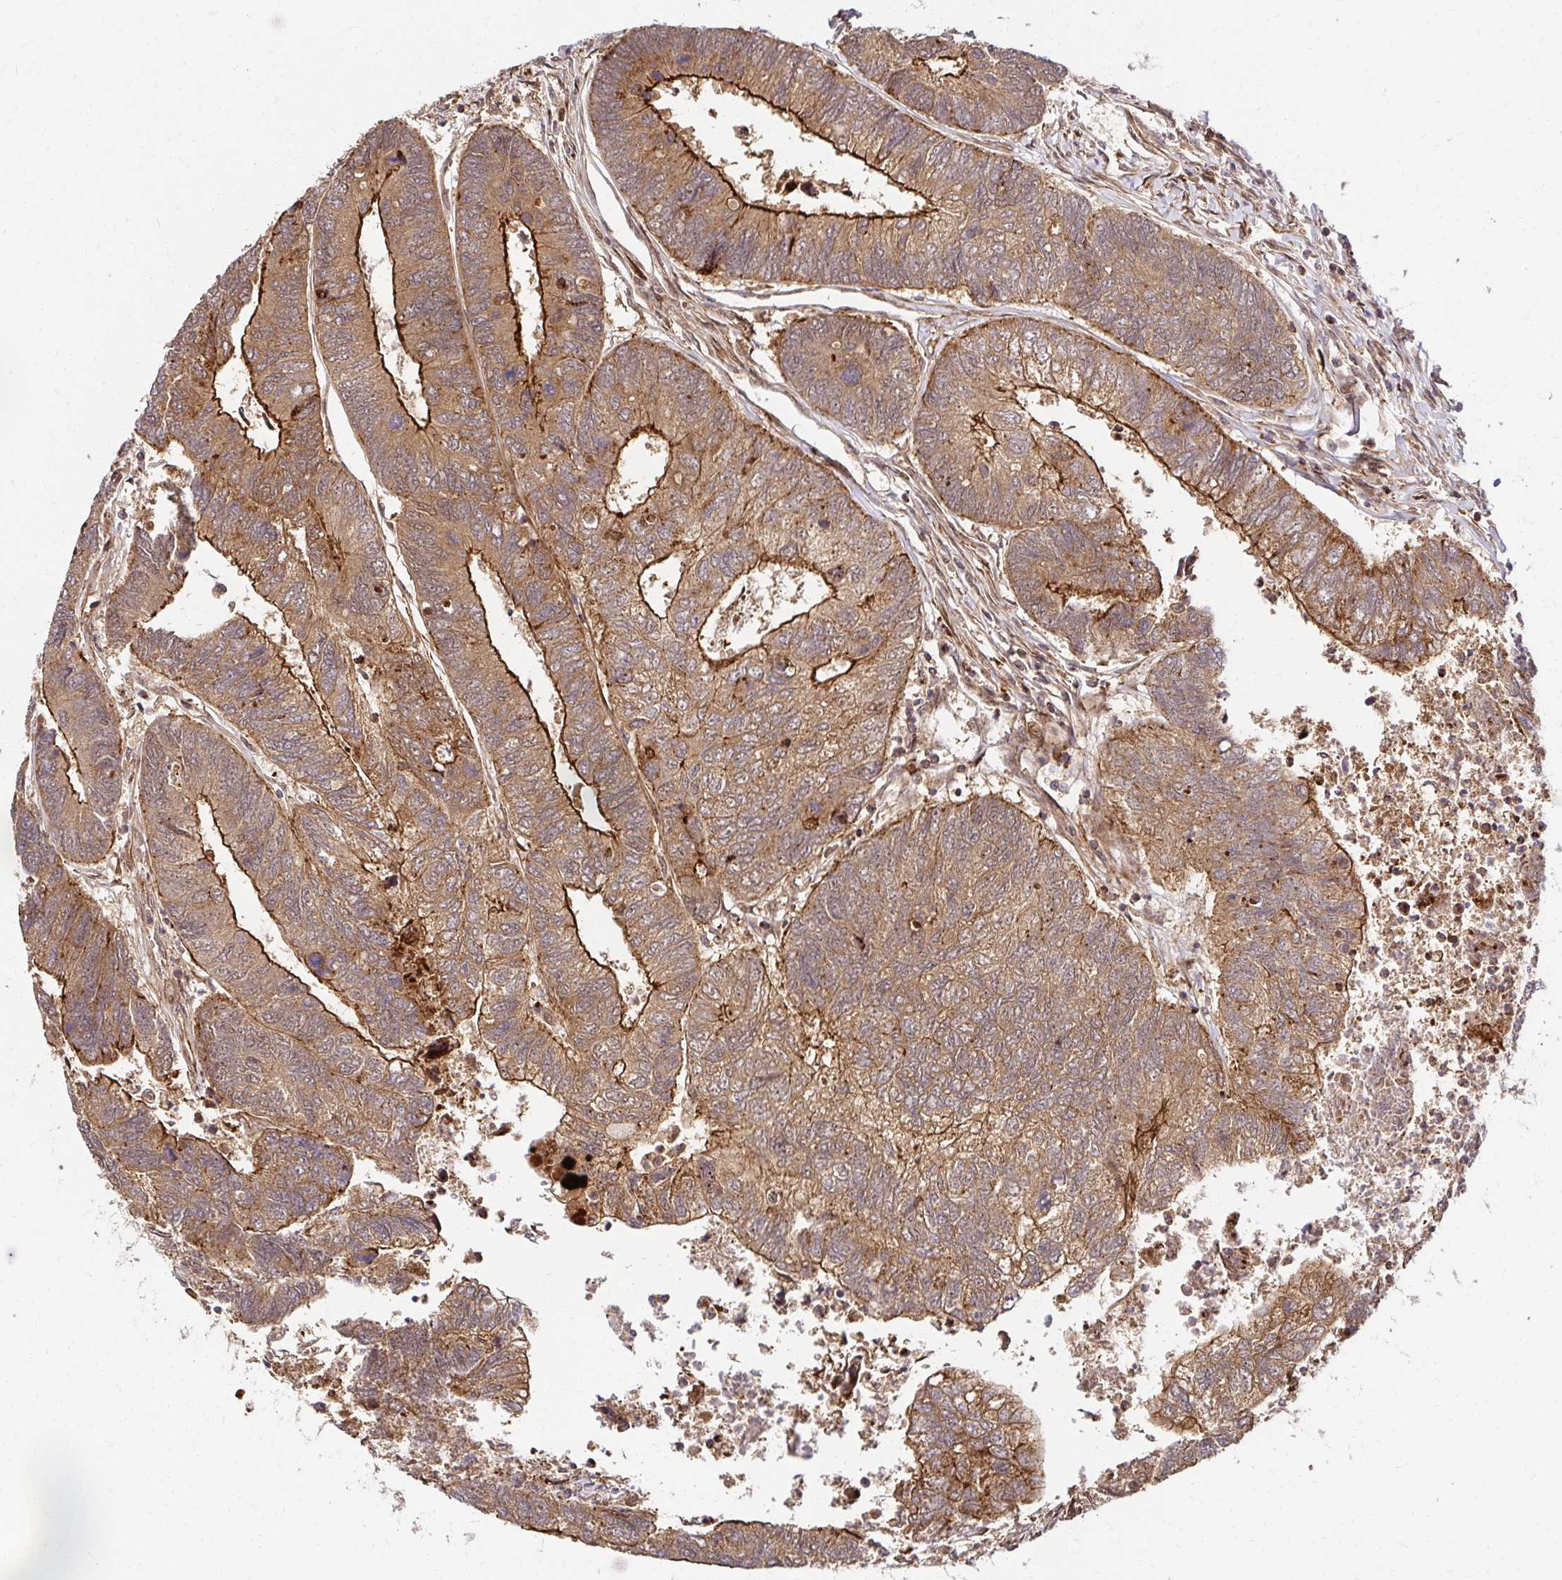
{"staining": {"intensity": "strong", "quantity": "25%-75%", "location": "cytoplasmic/membranous"}, "tissue": "colorectal cancer", "cell_type": "Tumor cells", "image_type": "cancer", "snomed": [{"axis": "morphology", "description": "Adenocarcinoma, NOS"}, {"axis": "topography", "description": "Colon"}], "caption": "Human colorectal adenocarcinoma stained with a brown dye shows strong cytoplasmic/membranous positive staining in approximately 25%-75% of tumor cells.", "gene": "PSMA4", "patient": {"sex": "female", "age": 67}}